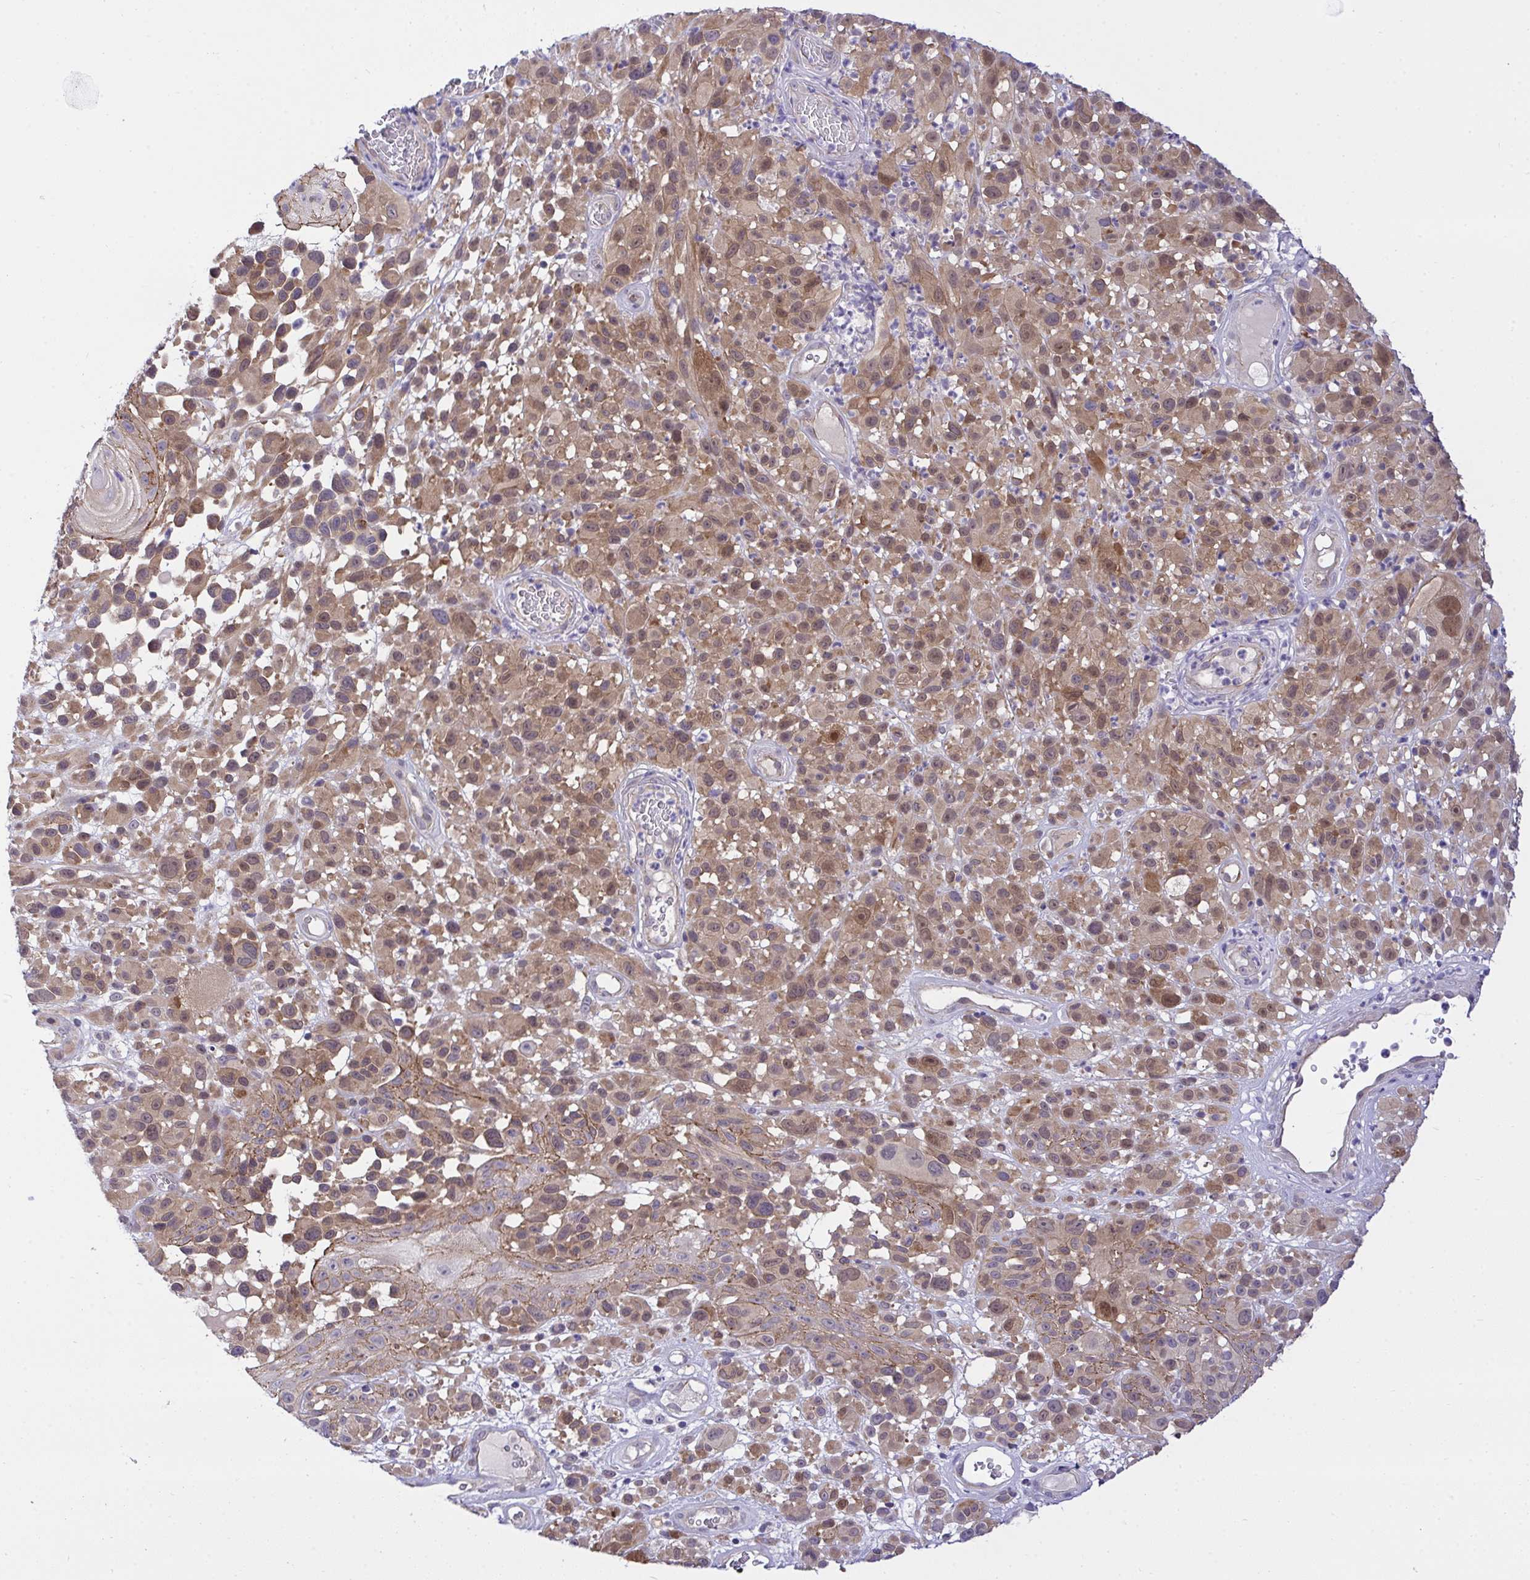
{"staining": {"intensity": "moderate", "quantity": ">75%", "location": "cytoplasmic/membranous"}, "tissue": "melanoma", "cell_type": "Tumor cells", "image_type": "cancer", "snomed": [{"axis": "morphology", "description": "Malignant melanoma, NOS"}, {"axis": "topography", "description": "Skin"}], "caption": "The photomicrograph shows immunohistochemical staining of malignant melanoma. There is moderate cytoplasmic/membranous expression is identified in approximately >75% of tumor cells.", "gene": "HOXD12", "patient": {"sex": "male", "age": 68}}